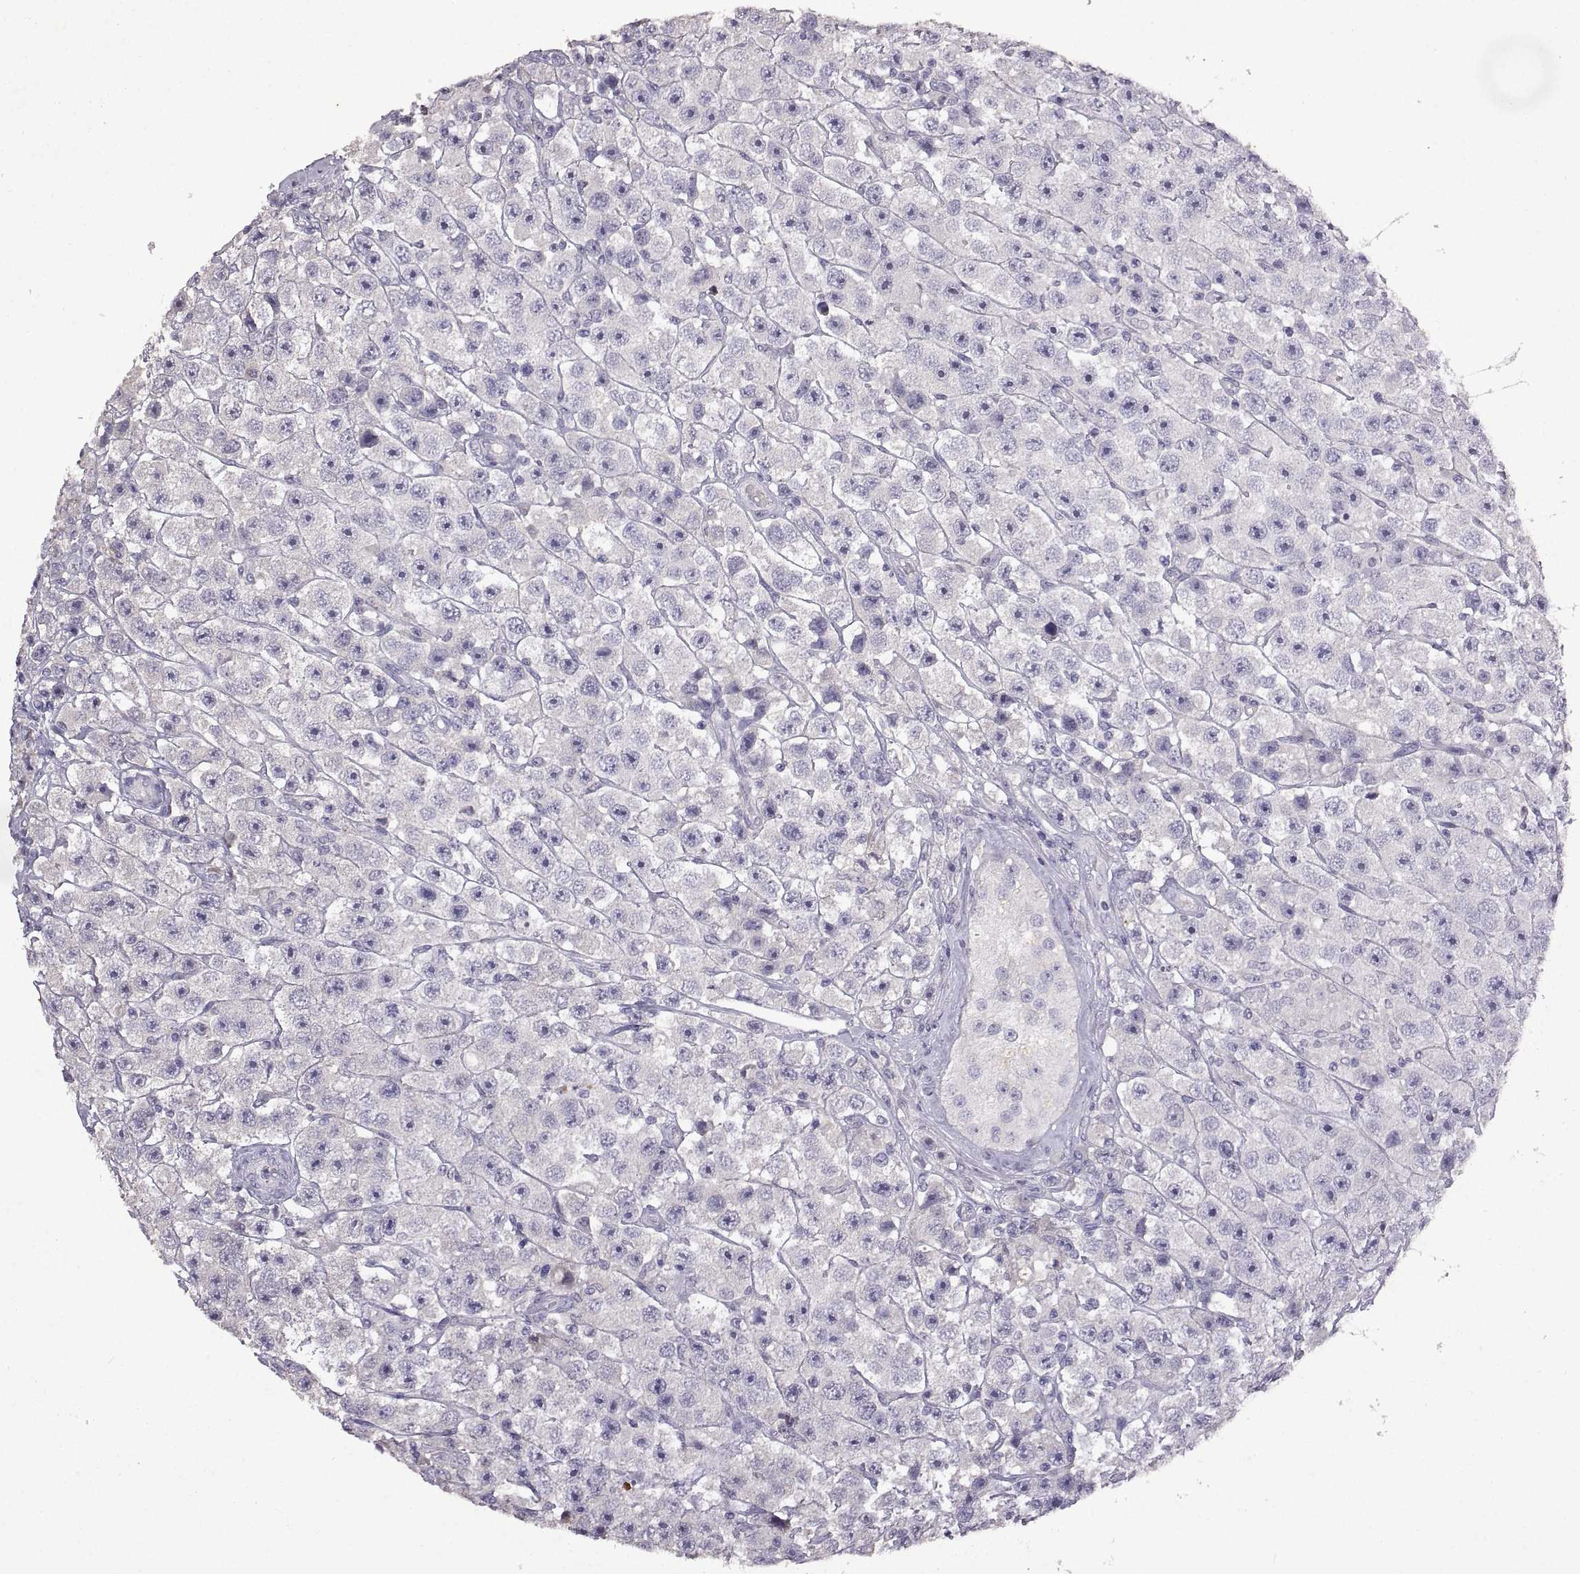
{"staining": {"intensity": "negative", "quantity": "none", "location": "none"}, "tissue": "testis cancer", "cell_type": "Tumor cells", "image_type": "cancer", "snomed": [{"axis": "morphology", "description": "Seminoma, NOS"}, {"axis": "topography", "description": "Testis"}], "caption": "Testis cancer (seminoma) was stained to show a protein in brown. There is no significant positivity in tumor cells. The staining was performed using DAB to visualize the protein expression in brown, while the nuclei were stained in blue with hematoxylin (Magnification: 20x).", "gene": "DEFB136", "patient": {"sex": "male", "age": 45}}